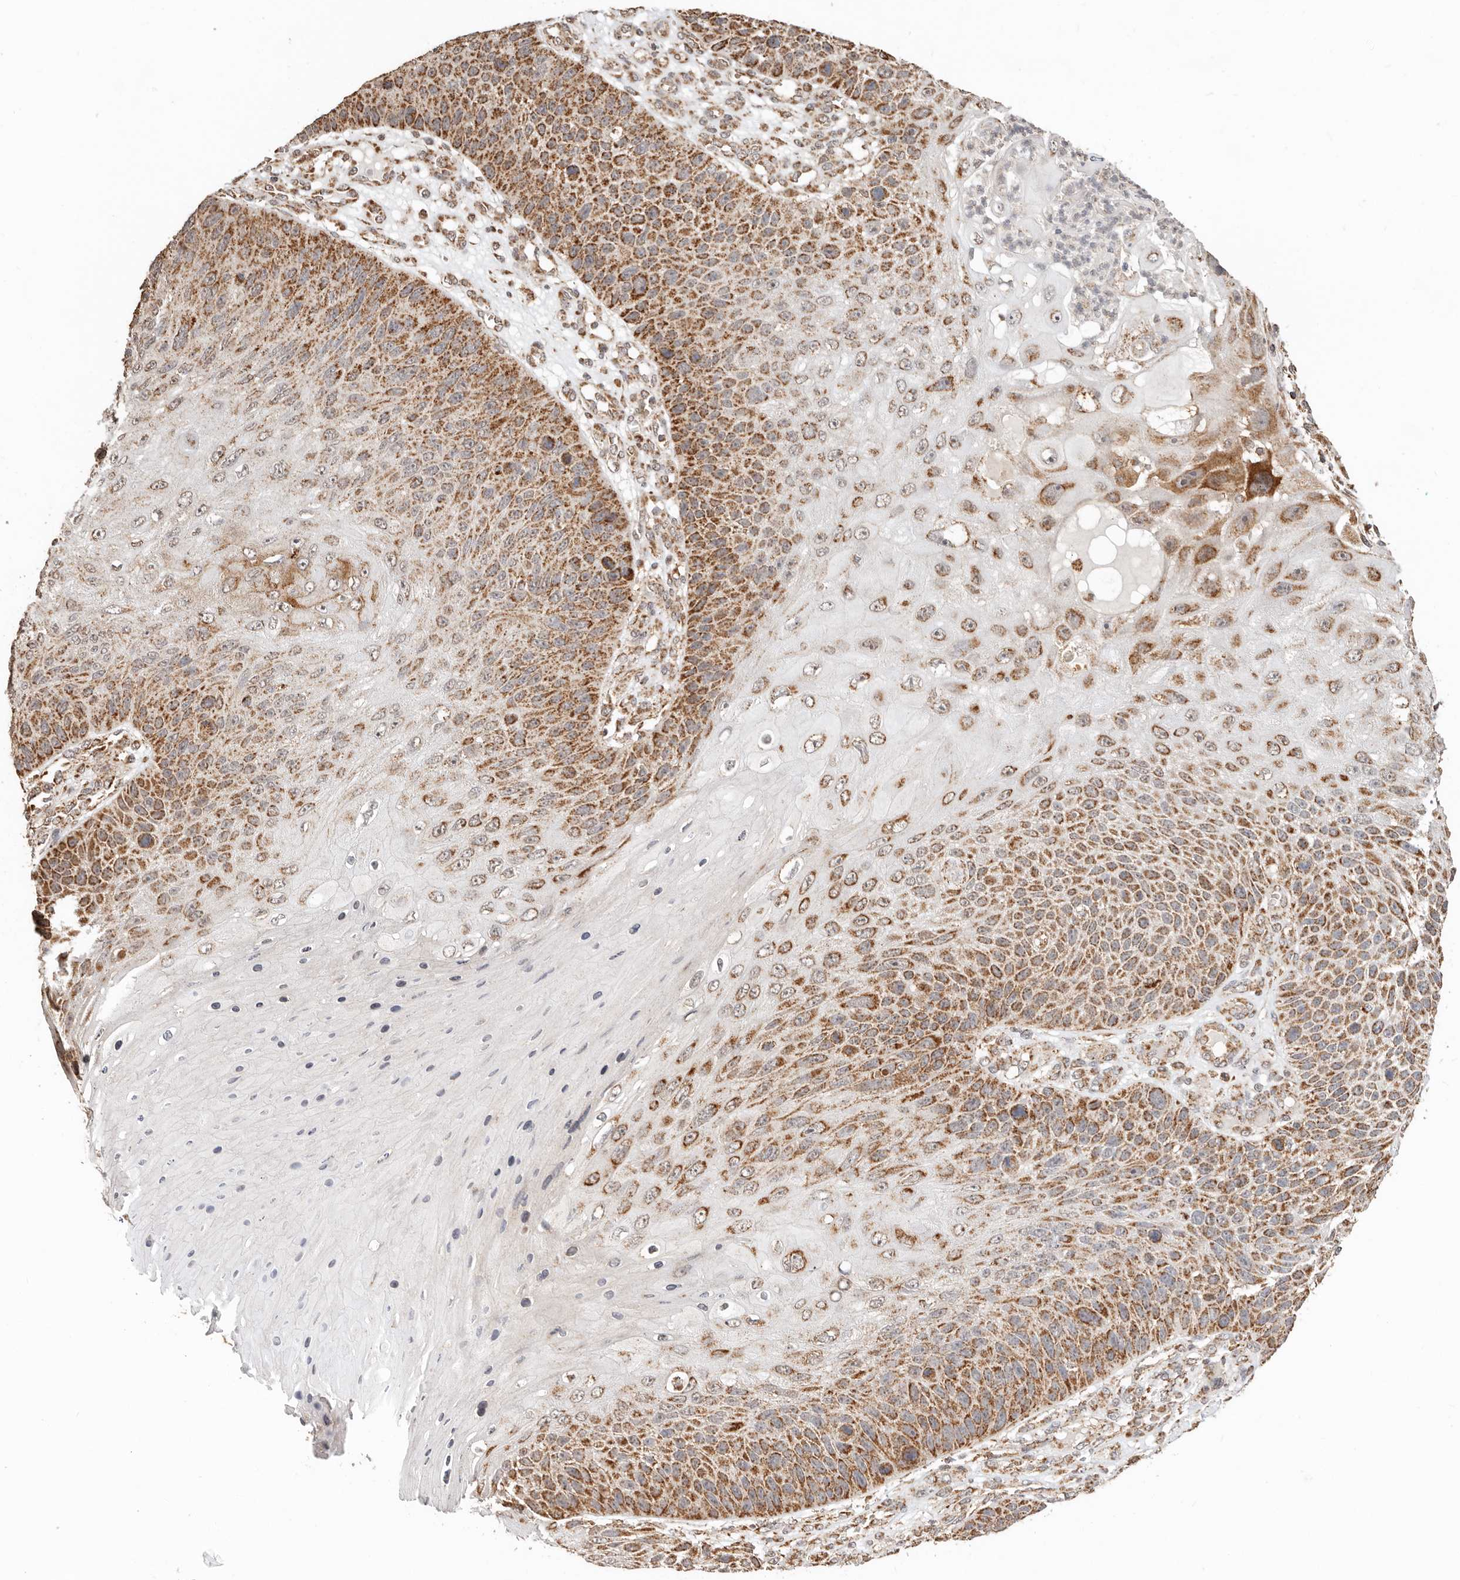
{"staining": {"intensity": "moderate", "quantity": ">75%", "location": "cytoplasmic/membranous"}, "tissue": "skin cancer", "cell_type": "Tumor cells", "image_type": "cancer", "snomed": [{"axis": "morphology", "description": "Squamous cell carcinoma, NOS"}, {"axis": "topography", "description": "Skin"}], "caption": "Protein staining shows moderate cytoplasmic/membranous positivity in about >75% of tumor cells in skin cancer (squamous cell carcinoma).", "gene": "NDUFB11", "patient": {"sex": "female", "age": 88}}